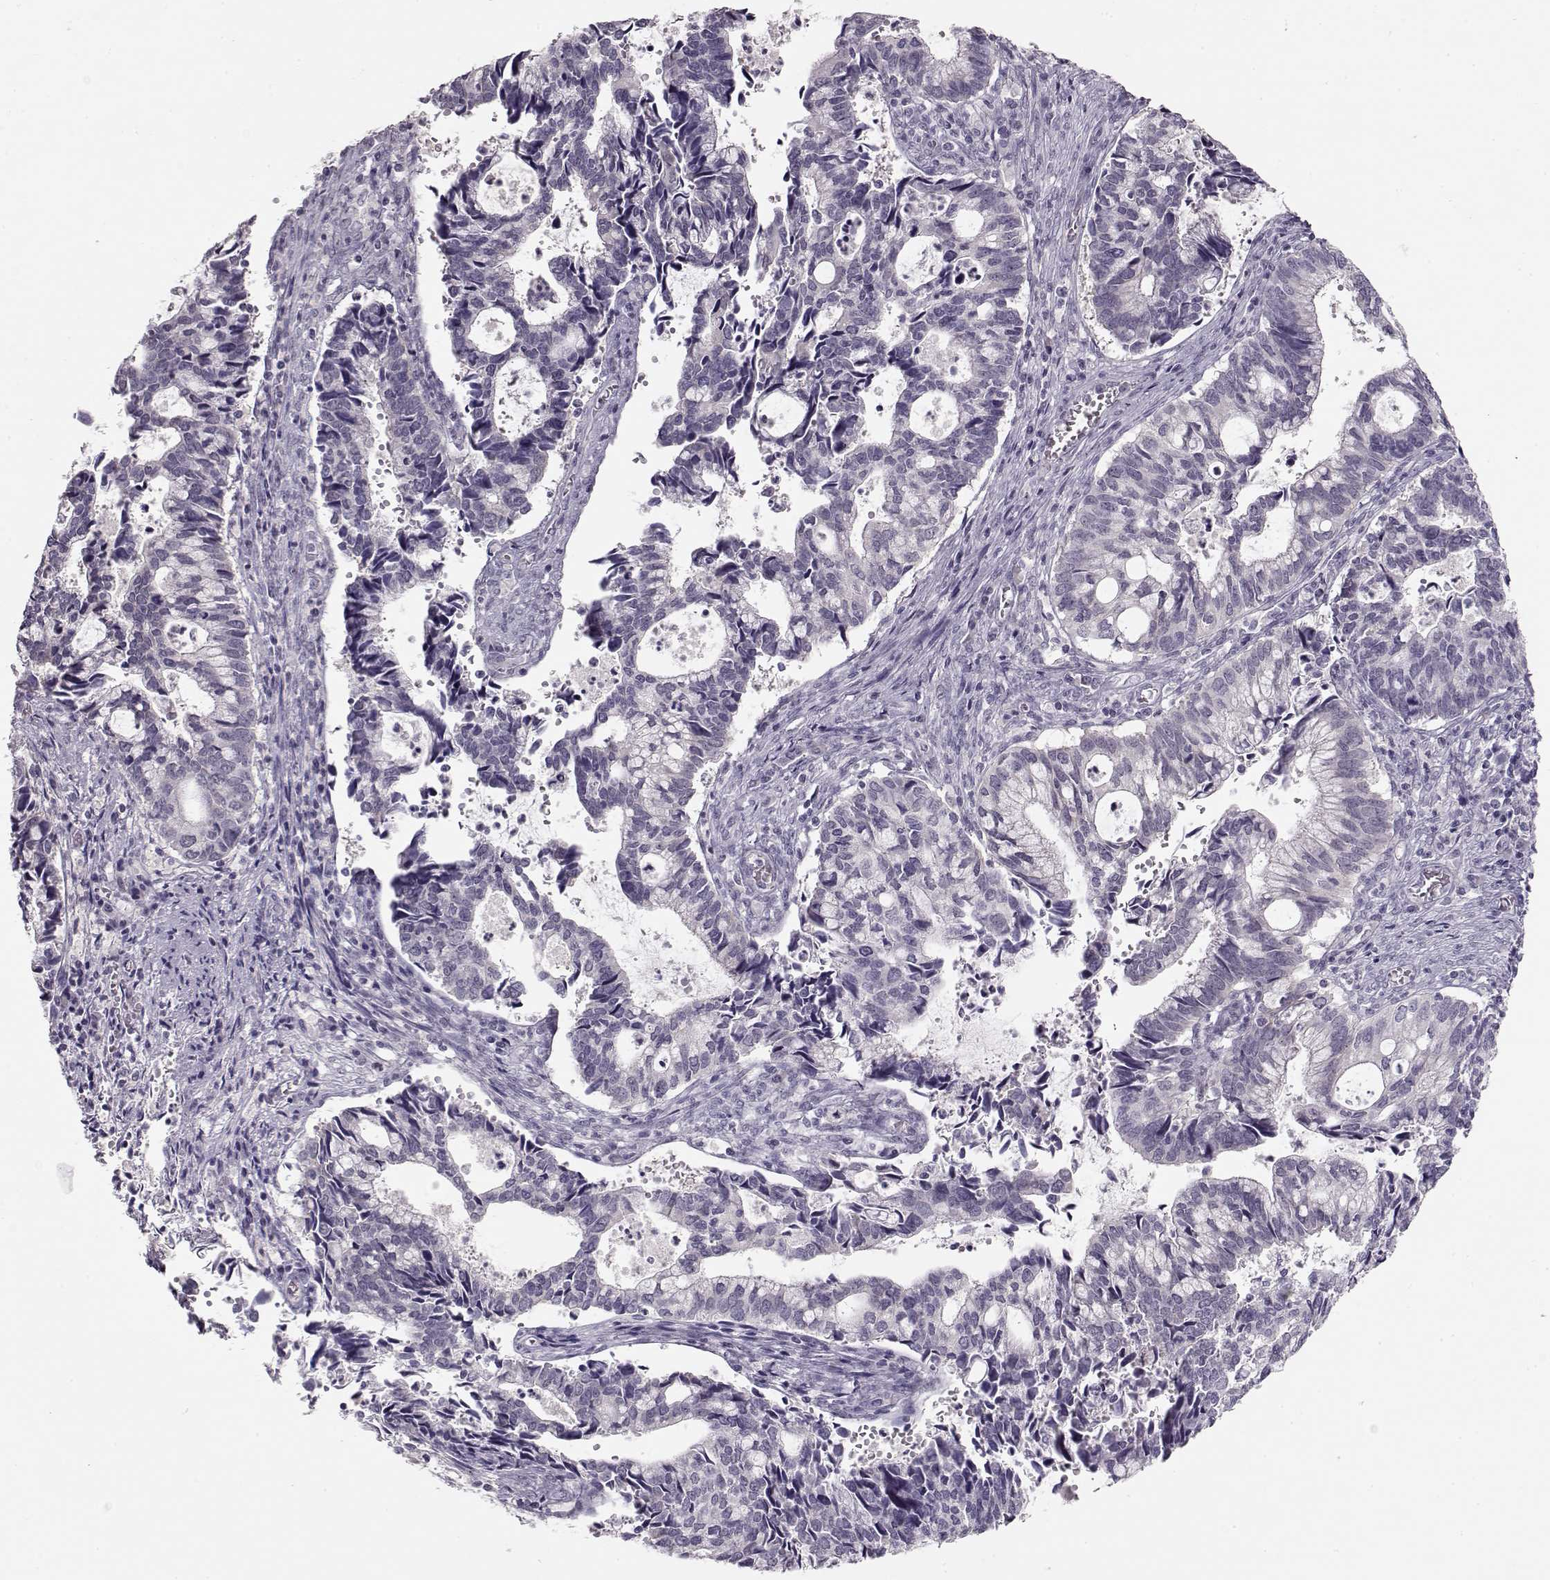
{"staining": {"intensity": "negative", "quantity": "none", "location": "none"}, "tissue": "cervical cancer", "cell_type": "Tumor cells", "image_type": "cancer", "snomed": [{"axis": "morphology", "description": "Adenocarcinoma, NOS"}, {"axis": "topography", "description": "Cervix"}], "caption": "Immunohistochemistry photomicrograph of neoplastic tissue: cervical cancer (adenocarcinoma) stained with DAB (3,3'-diaminobenzidine) reveals no significant protein staining in tumor cells.", "gene": "FAM205A", "patient": {"sex": "female", "age": 42}}